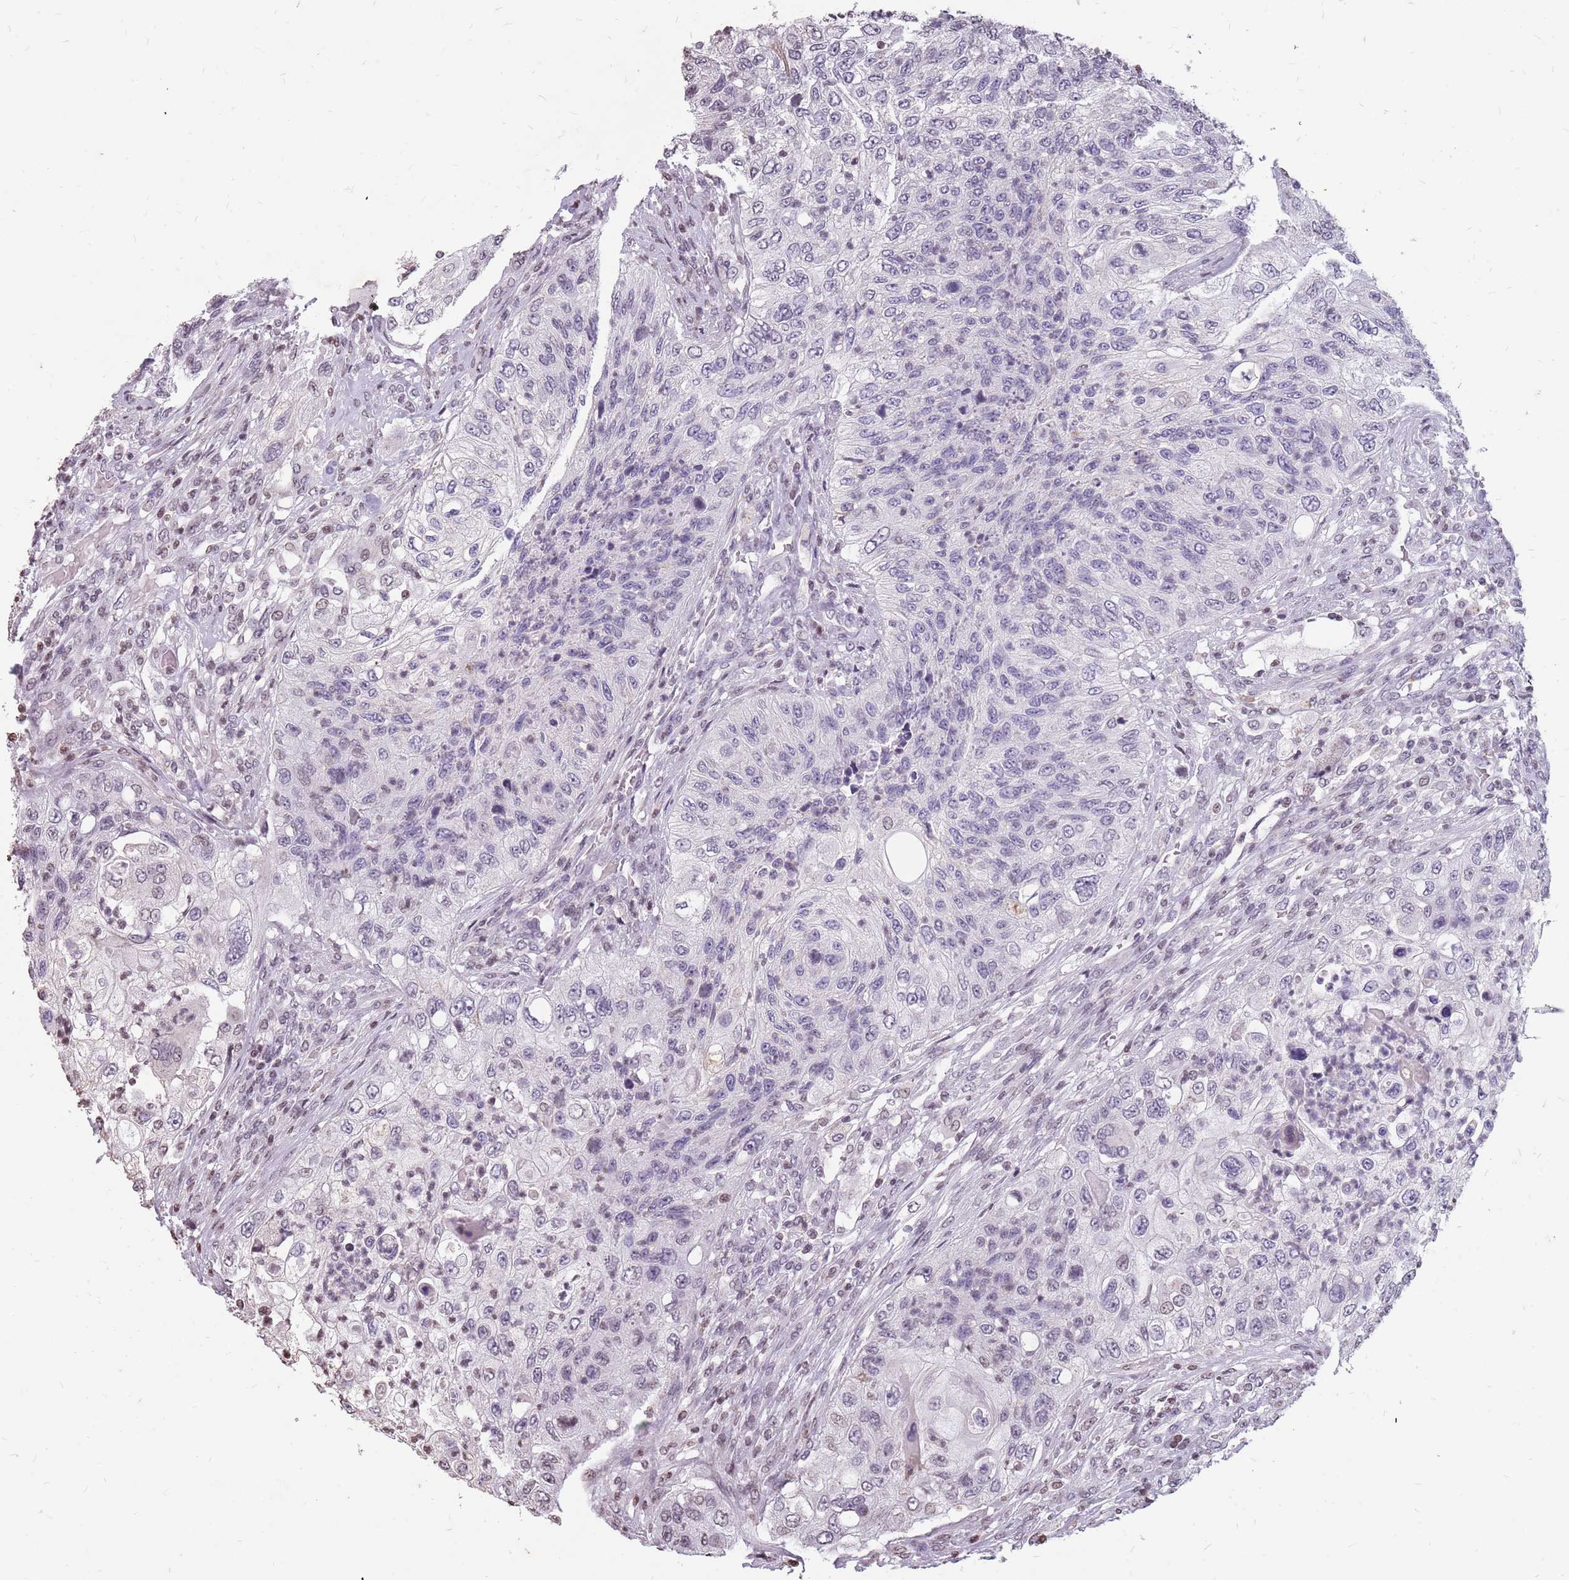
{"staining": {"intensity": "negative", "quantity": "none", "location": "none"}, "tissue": "urothelial cancer", "cell_type": "Tumor cells", "image_type": "cancer", "snomed": [{"axis": "morphology", "description": "Urothelial carcinoma, High grade"}, {"axis": "topography", "description": "Urinary bladder"}], "caption": "The micrograph displays no staining of tumor cells in urothelial carcinoma (high-grade).", "gene": "NEK6", "patient": {"sex": "female", "age": 60}}